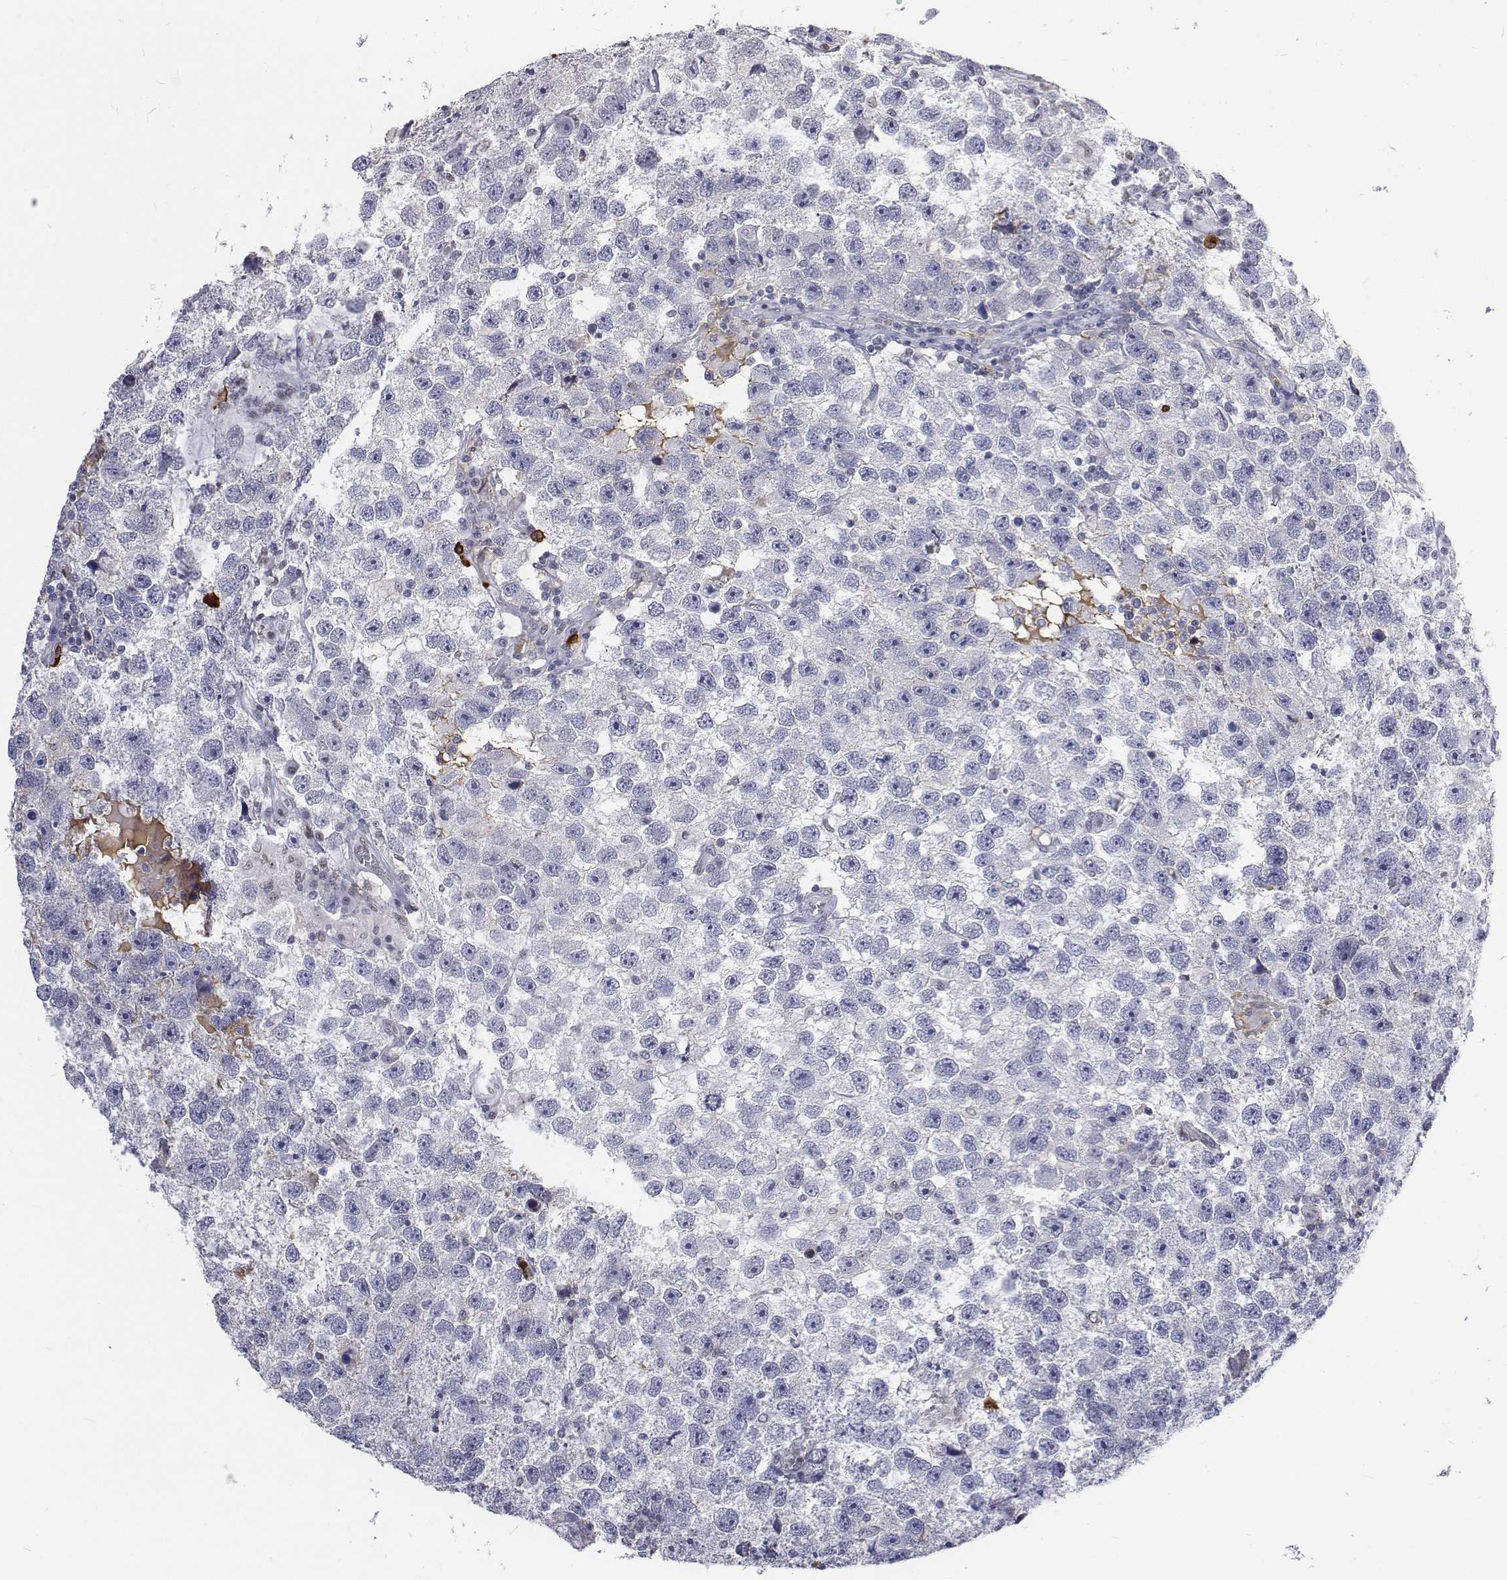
{"staining": {"intensity": "negative", "quantity": "none", "location": "none"}, "tissue": "testis cancer", "cell_type": "Tumor cells", "image_type": "cancer", "snomed": [{"axis": "morphology", "description": "Seminoma, NOS"}, {"axis": "topography", "description": "Testis"}], "caption": "An image of human testis cancer is negative for staining in tumor cells.", "gene": "ATRX", "patient": {"sex": "male", "age": 26}}